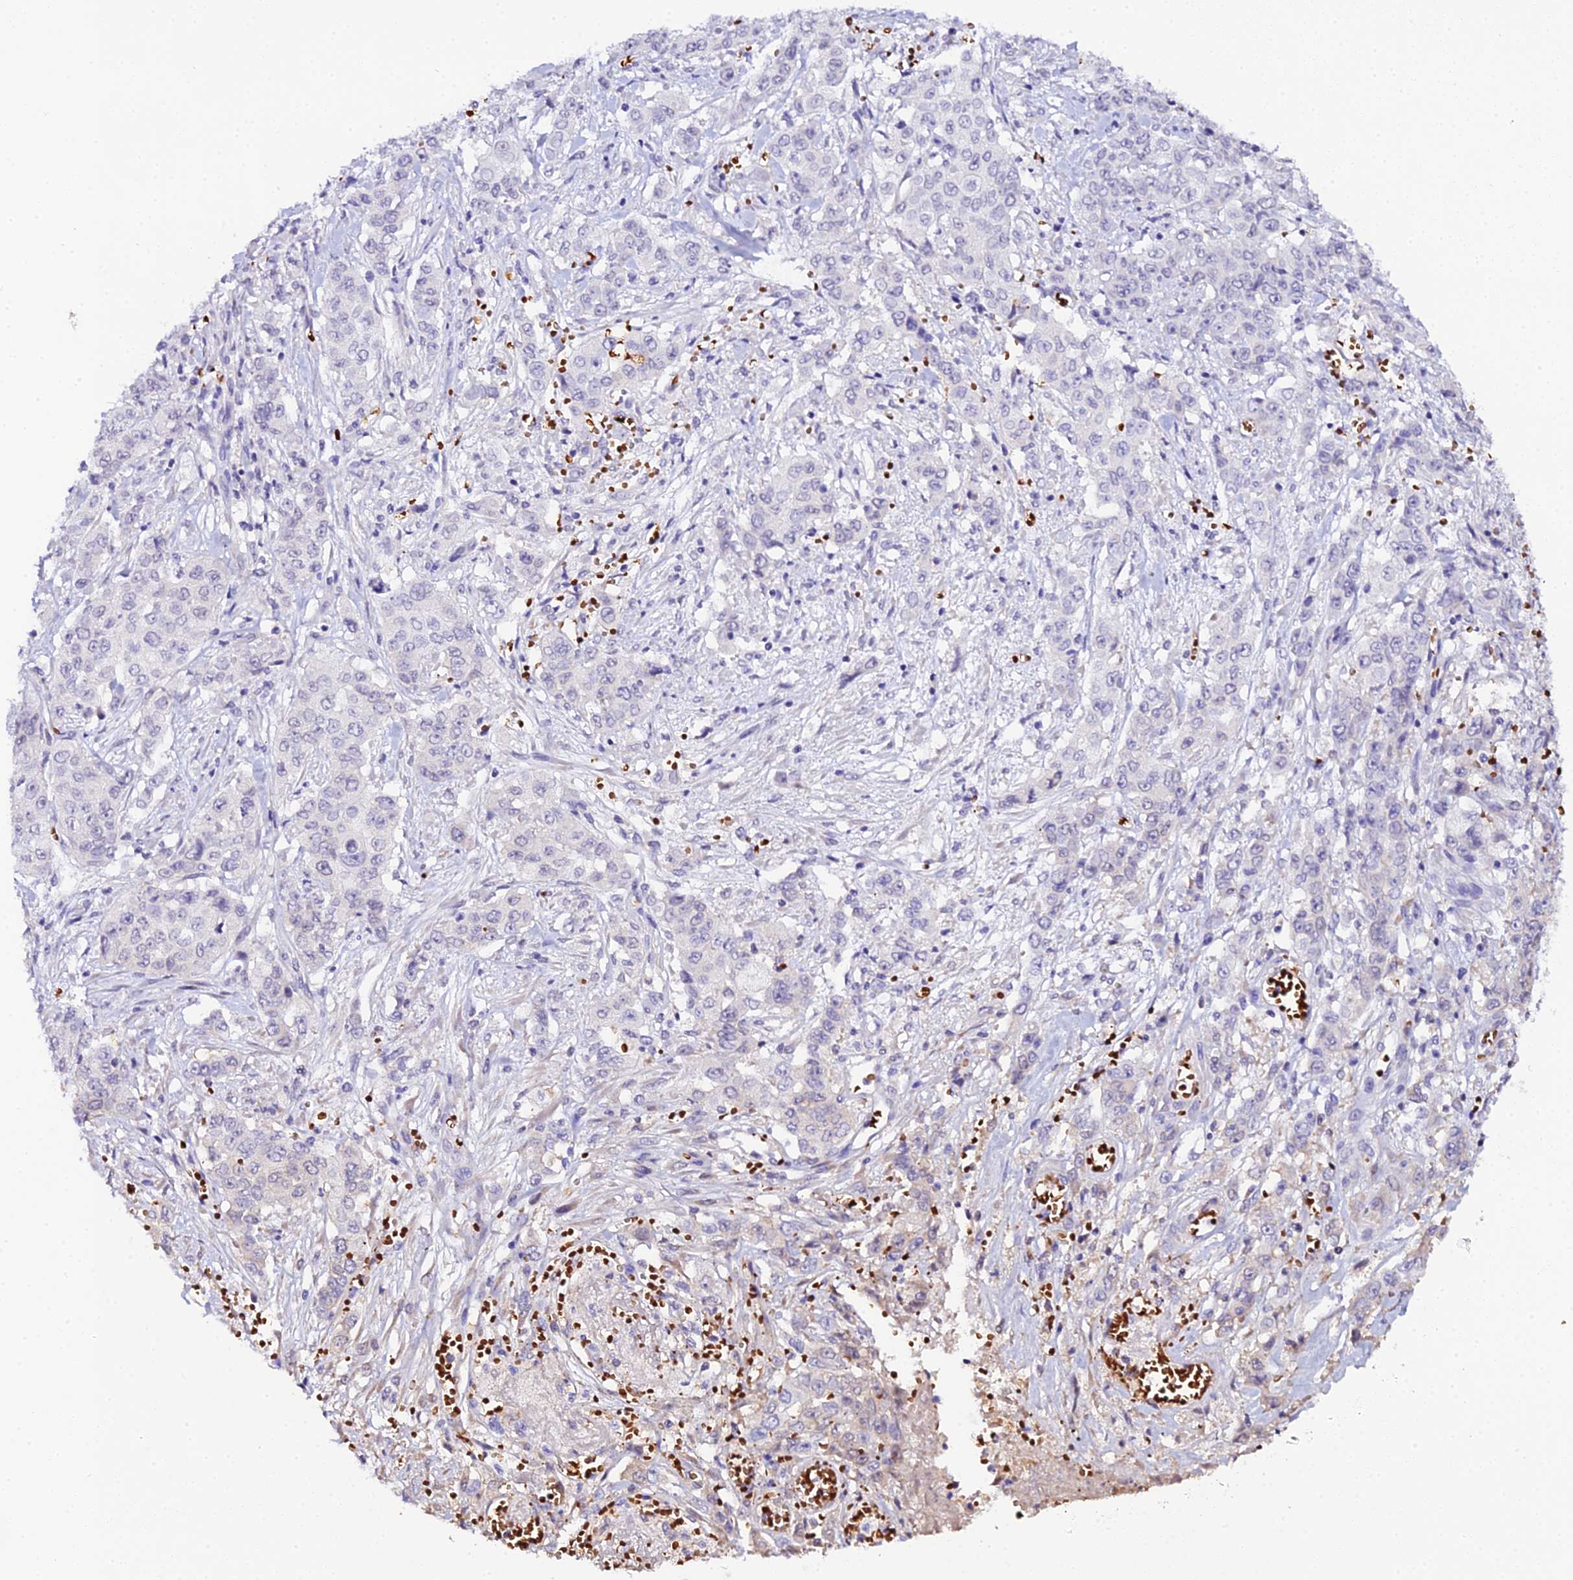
{"staining": {"intensity": "negative", "quantity": "none", "location": "none"}, "tissue": "stomach cancer", "cell_type": "Tumor cells", "image_type": "cancer", "snomed": [{"axis": "morphology", "description": "Normal tissue, NOS"}, {"axis": "morphology", "description": "Adenocarcinoma, NOS"}, {"axis": "topography", "description": "Stomach"}], "caption": "This photomicrograph is of stomach cancer stained with IHC to label a protein in brown with the nuclei are counter-stained blue. There is no staining in tumor cells.", "gene": "CFAP45", "patient": {"sex": "female", "age": 64}}